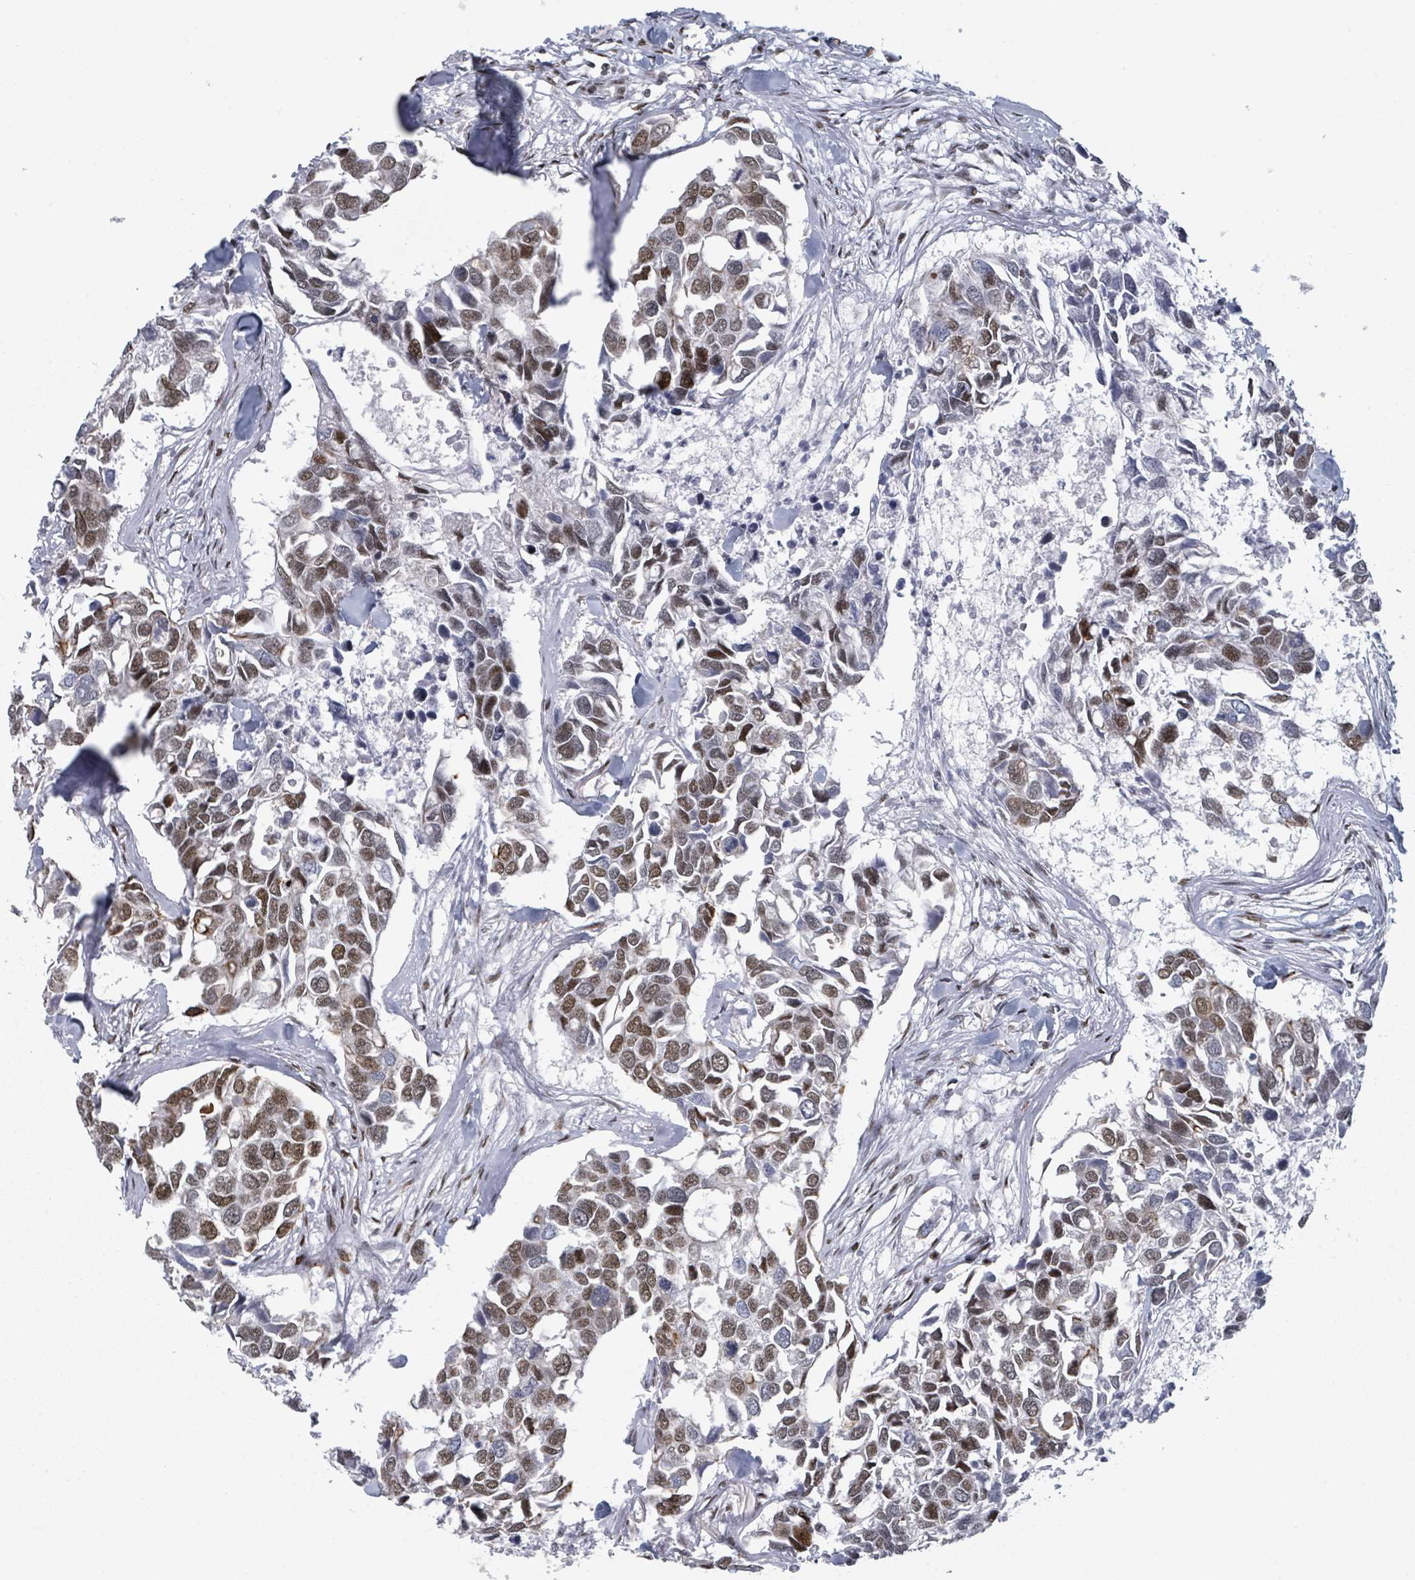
{"staining": {"intensity": "moderate", "quantity": ">75%", "location": "nuclear"}, "tissue": "breast cancer", "cell_type": "Tumor cells", "image_type": "cancer", "snomed": [{"axis": "morphology", "description": "Duct carcinoma"}, {"axis": "topography", "description": "Breast"}], "caption": "Protein analysis of breast cancer tissue demonstrates moderate nuclear positivity in approximately >75% of tumor cells.", "gene": "DHX16", "patient": {"sex": "female", "age": 83}}